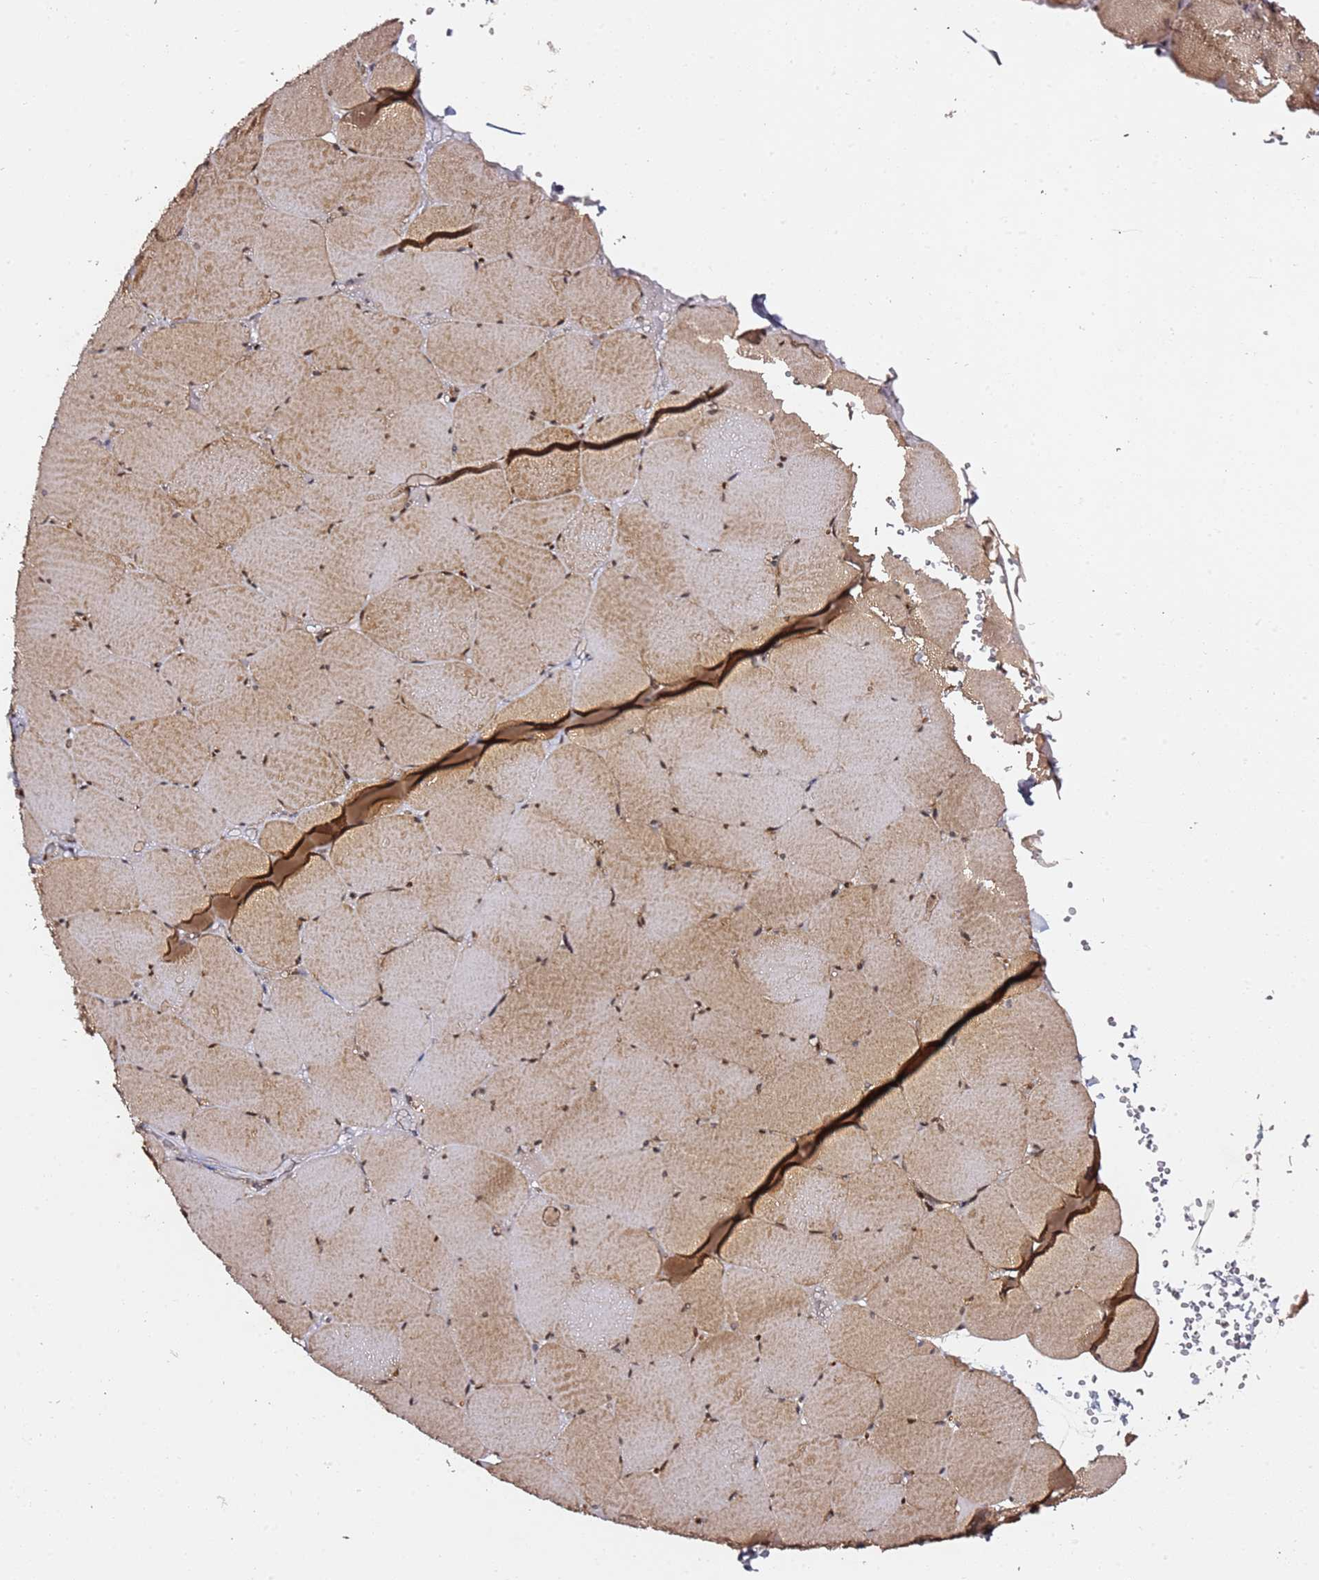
{"staining": {"intensity": "strong", "quantity": "25%-75%", "location": "cytoplasmic/membranous"}, "tissue": "skeletal muscle", "cell_type": "Myocytes", "image_type": "normal", "snomed": [{"axis": "morphology", "description": "Normal tissue, NOS"}, {"axis": "topography", "description": "Skeletal muscle"}, {"axis": "topography", "description": "Head-Neck"}], "caption": "Protein expression analysis of benign skeletal muscle shows strong cytoplasmic/membranous positivity in approximately 25%-75% of myocytes. (DAB (3,3'-diaminobenzidine) IHC, brown staining for protein, blue staining for nuclei).", "gene": "TP53AIP1", "patient": {"sex": "male", "age": 66}}